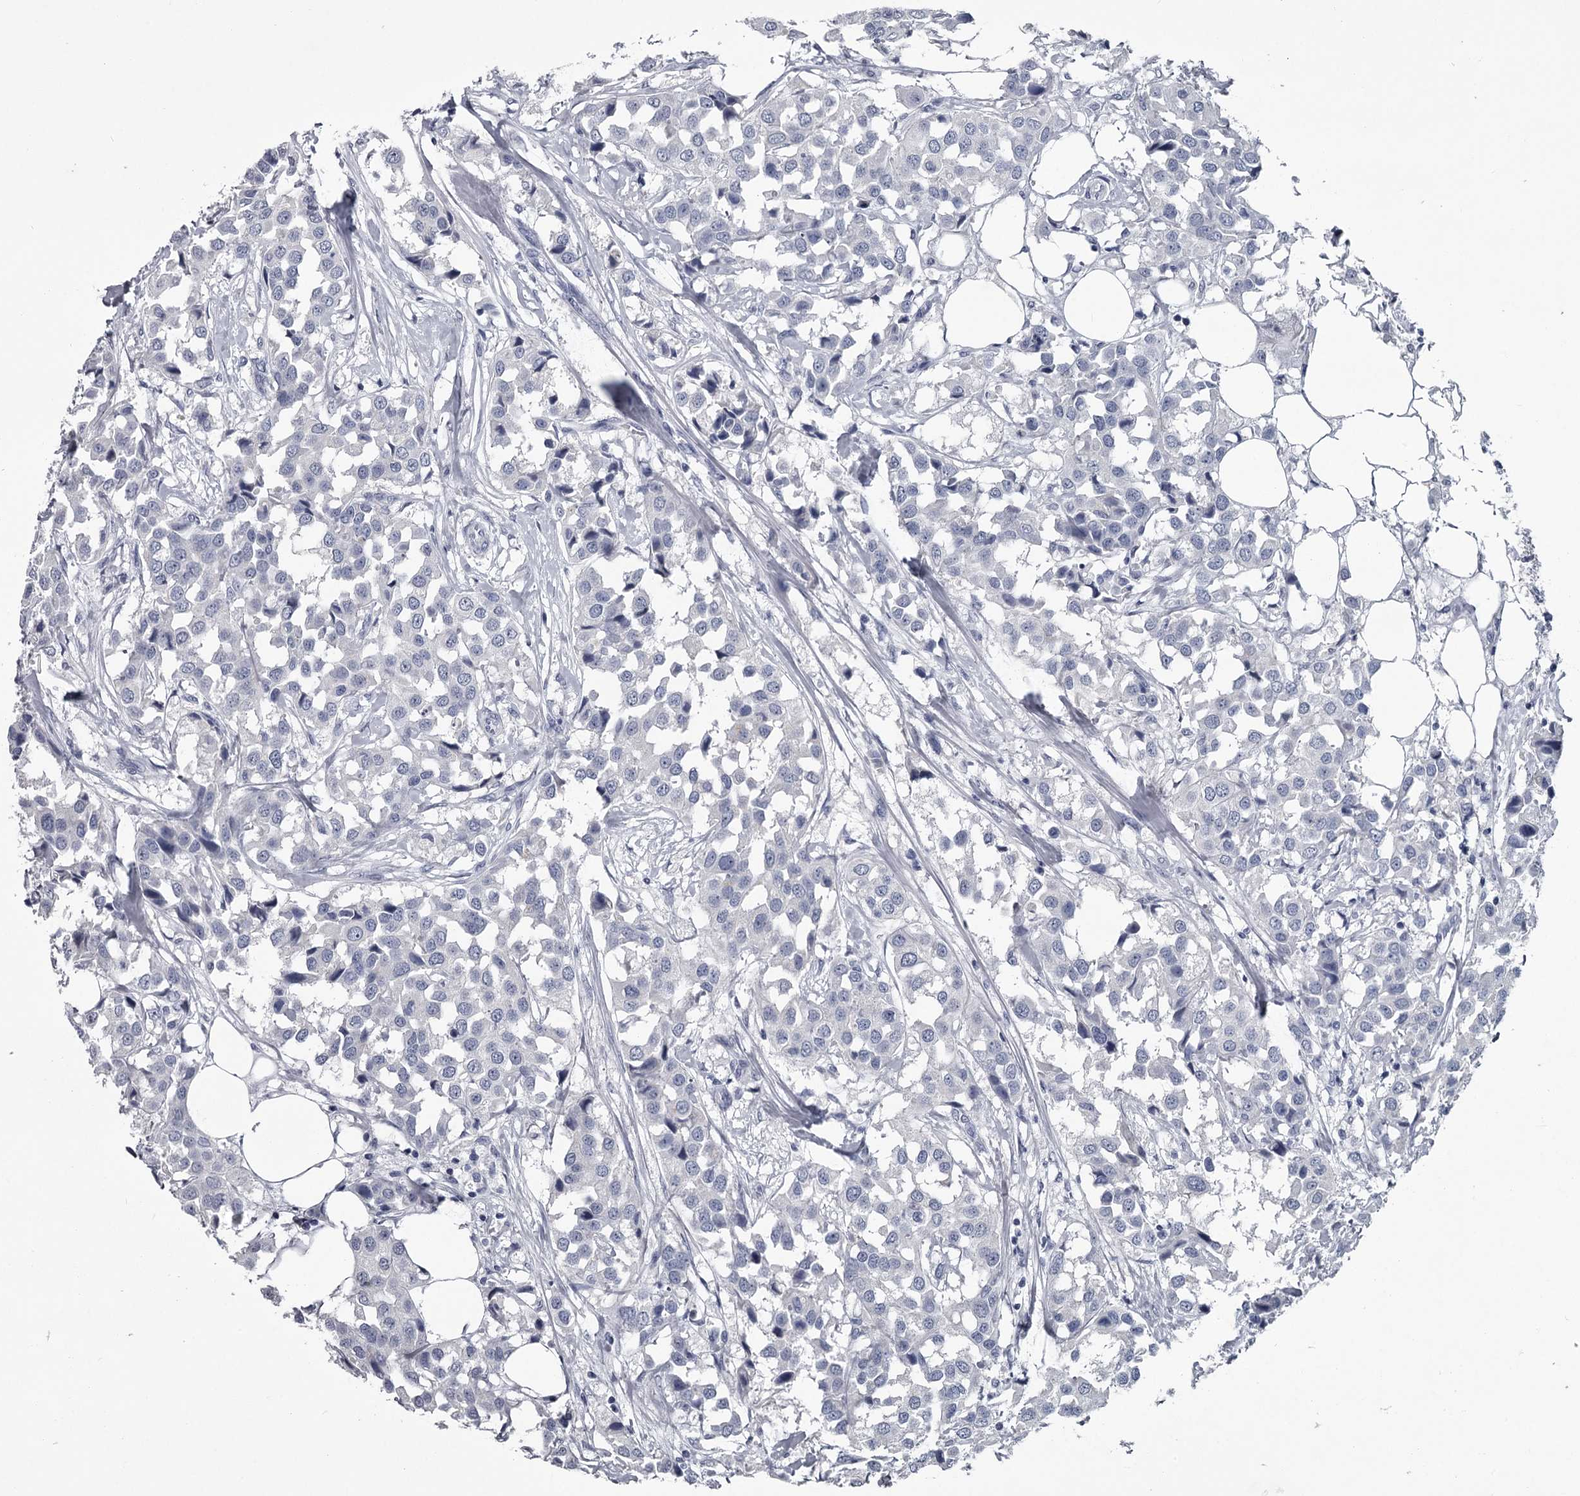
{"staining": {"intensity": "negative", "quantity": "none", "location": "none"}, "tissue": "breast cancer", "cell_type": "Tumor cells", "image_type": "cancer", "snomed": [{"axis": "morphology", "description": "Duct carcinoma"}, {"axis": "topography", "description": "Breast"}], "caption": "This is an IHC micrograph of breast cancer. There is no positivity in tumor cells.", "gene": "DAO", "patient": {"sex": "female", "age": 80}}